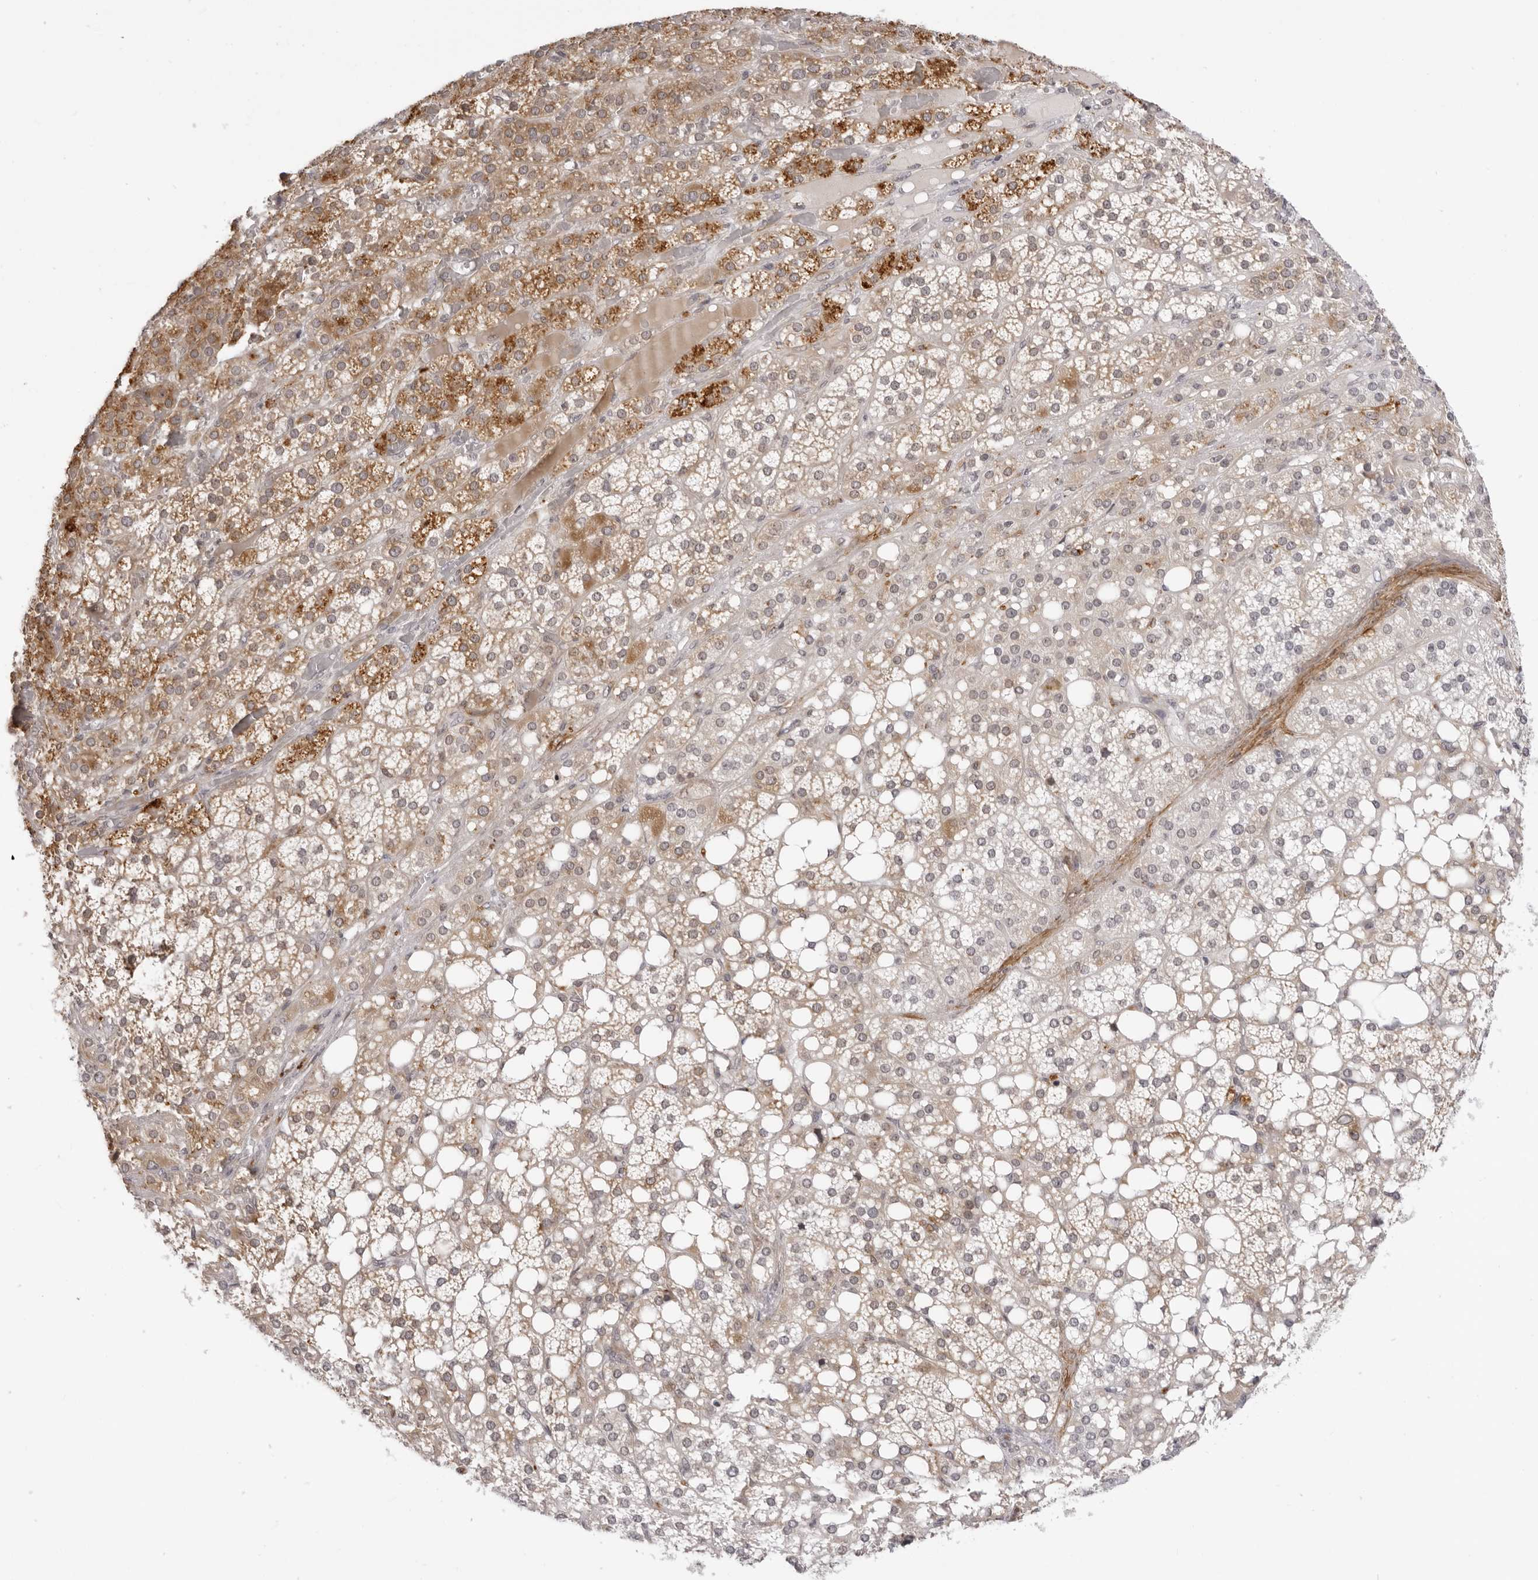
{"staining": {"intensity": "moderate", "quantity": ">75%", "location": "cytoplasmic/membranous"}, "tissue": "adrenal gland", "cell_type": "Glandular cells", "image_type": "normal", "snomed": [{"axis": "morphology", "description": "Normal tissue, NOS"}, {"axis": "topography", "description": "Adrenal gland"}], "caption": "Brown immunohistochemical staining in benign human adrenal gland shows moderate cytoplasmic/membranous positivity in about >75% of glandular cells. (brown staining indicates protein expression, while blue staining denotes nuclei).", "gene": "SUGCT", "patient": {"sex": "female", "age": 59}}